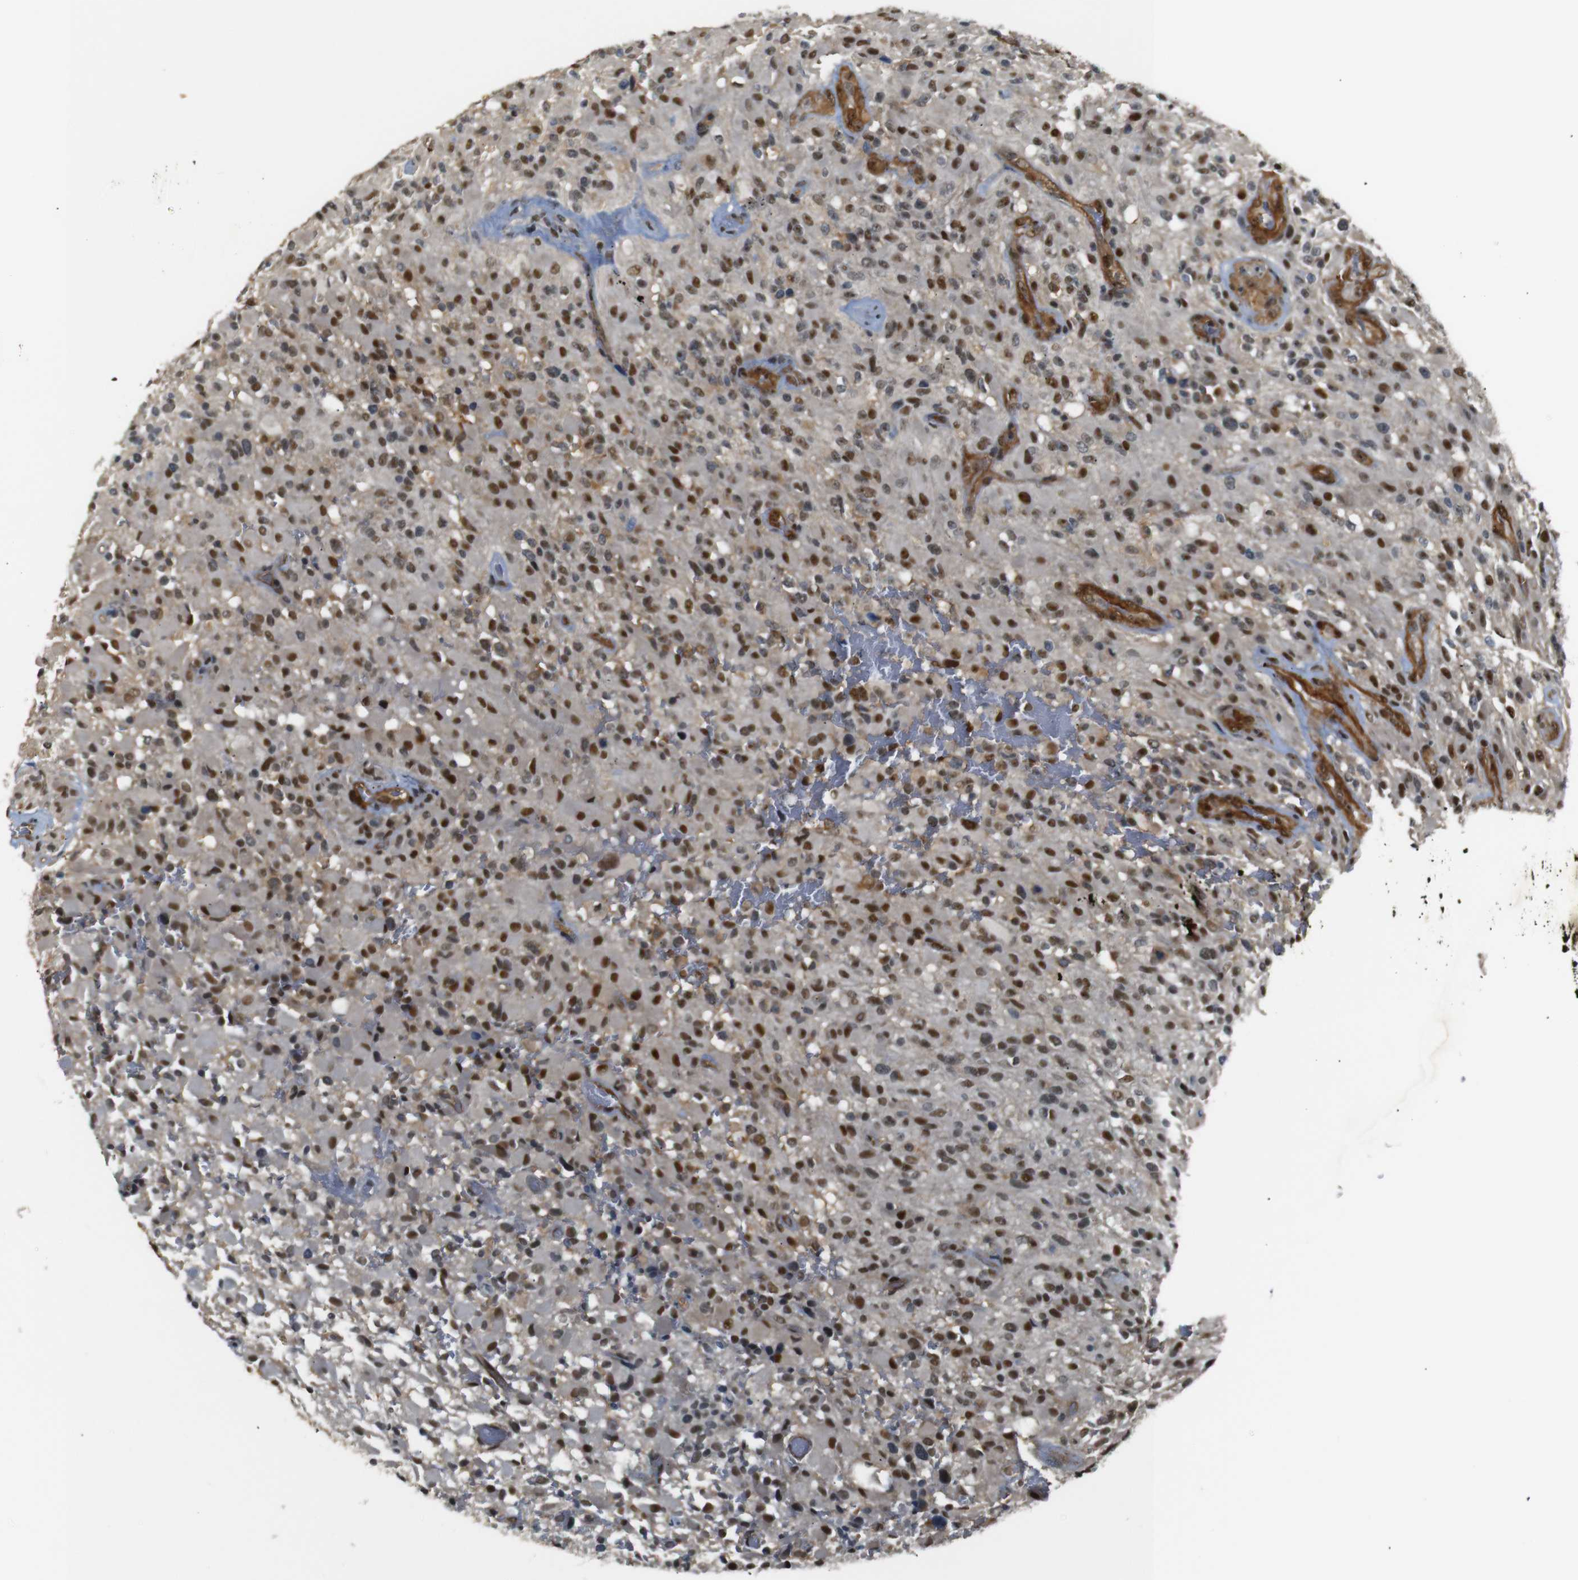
{"staining": {"intensity": "strong", "quantity": "25%-75%", "location": "nuclear"}, "tissue": "glioma", "cell_type": "Tumor cells", "image_type": "cancer", "snomed": [{"axis": "morphology", "description": "Glioma, malignant, High grade"}, {"axis": "topography", "description": "Brain"}], "caption": "The immunohistochemical stain highlights strong nuclear expression in tumor cells of glioma tissue.", "gene": "PARN", "patient": {"sex": "male", "age": 71}}